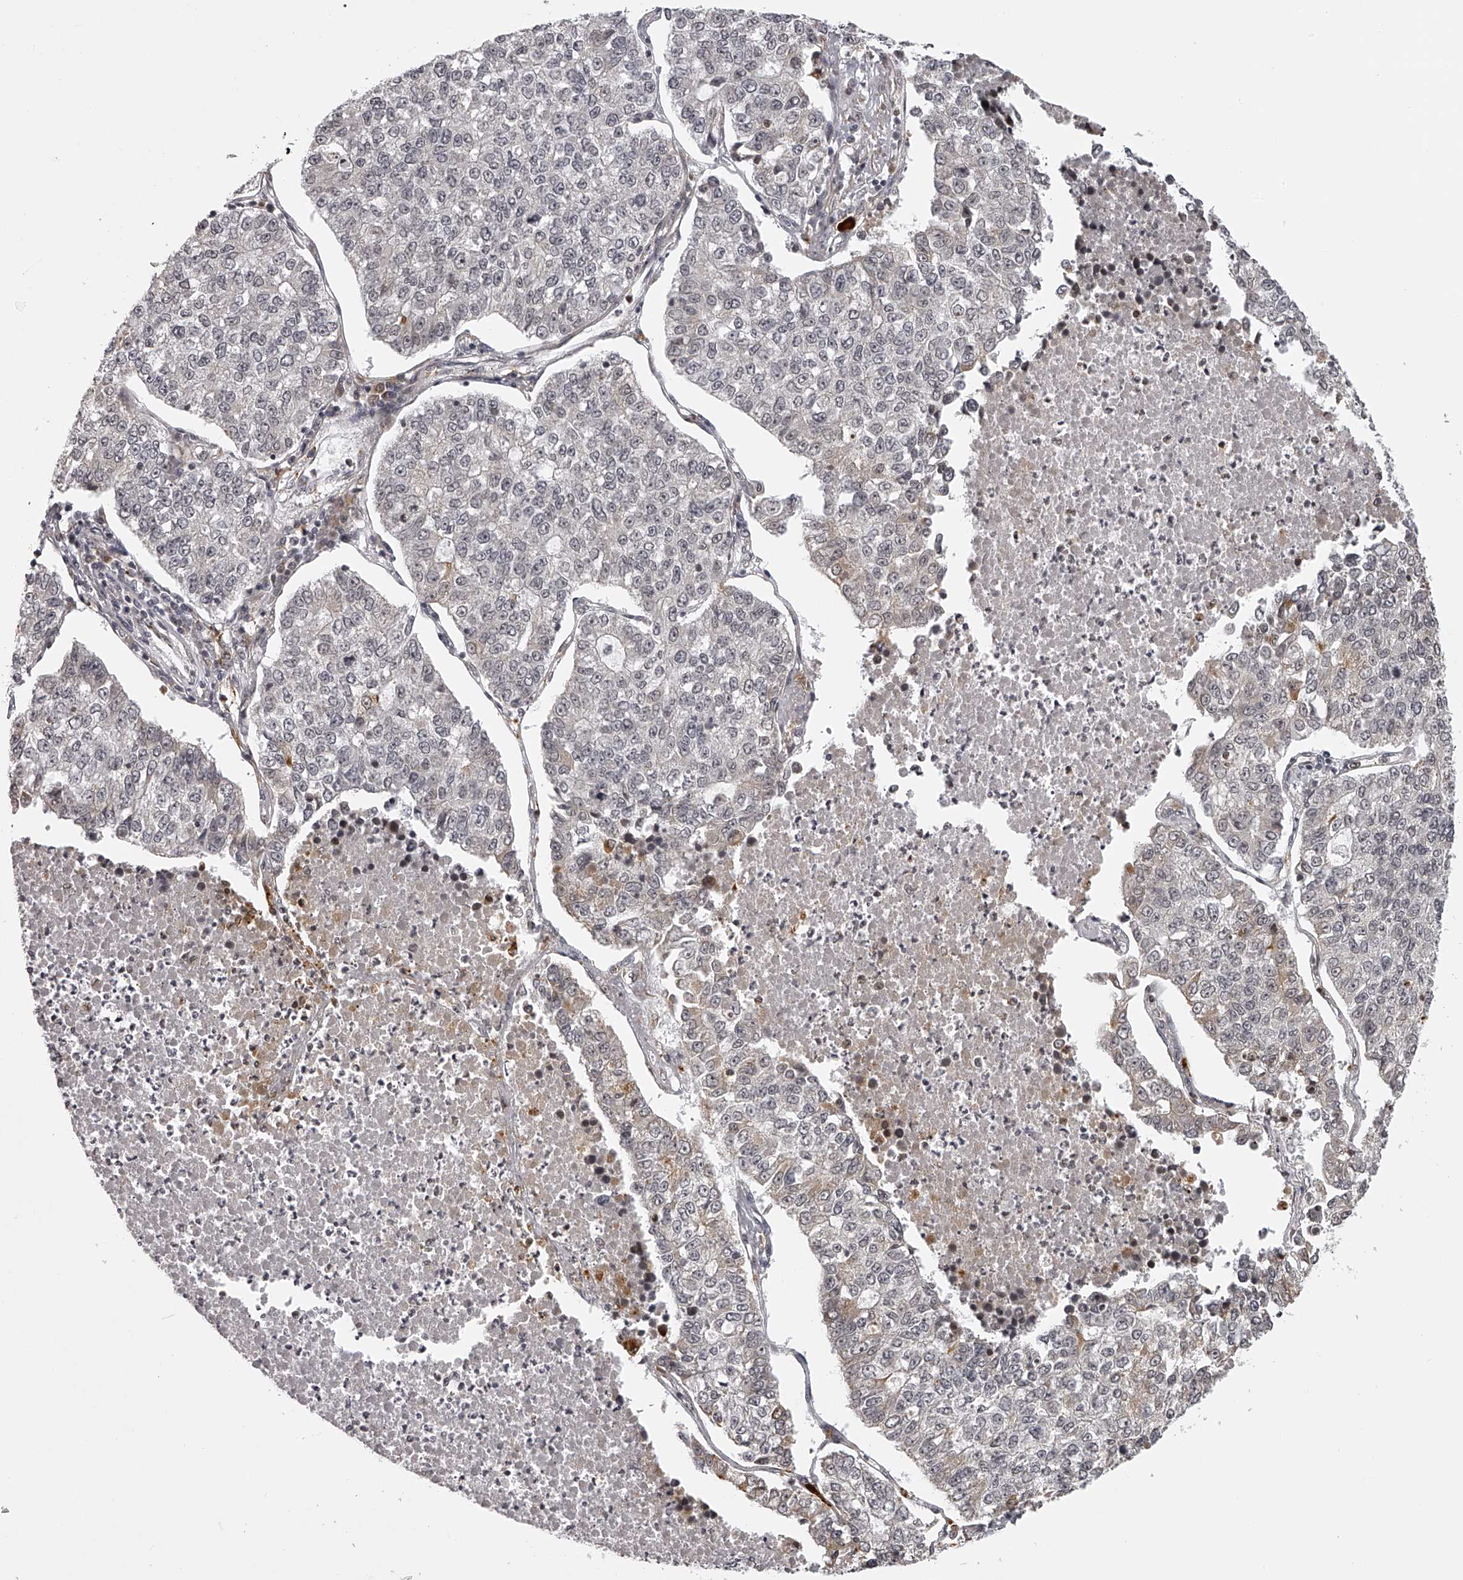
{"staining": {"intensity": "negative", "quantity": "none", "location": "none"}, "tissue": "lung cancer", "cell_type": "Tumor cells", "image_type": "cancer", "snomed": [{"axis": "morphology", "description": "Adenocarcinoma, NOS"}, {"axis": "topography", "description": "Lung"}], "caption": "Immunohistochemical staining of human lung adenocarcinoma displays no significant expression in tumor cells.", "gene": "ODF2L", "patient": {"sex": "male", "age": 49}}